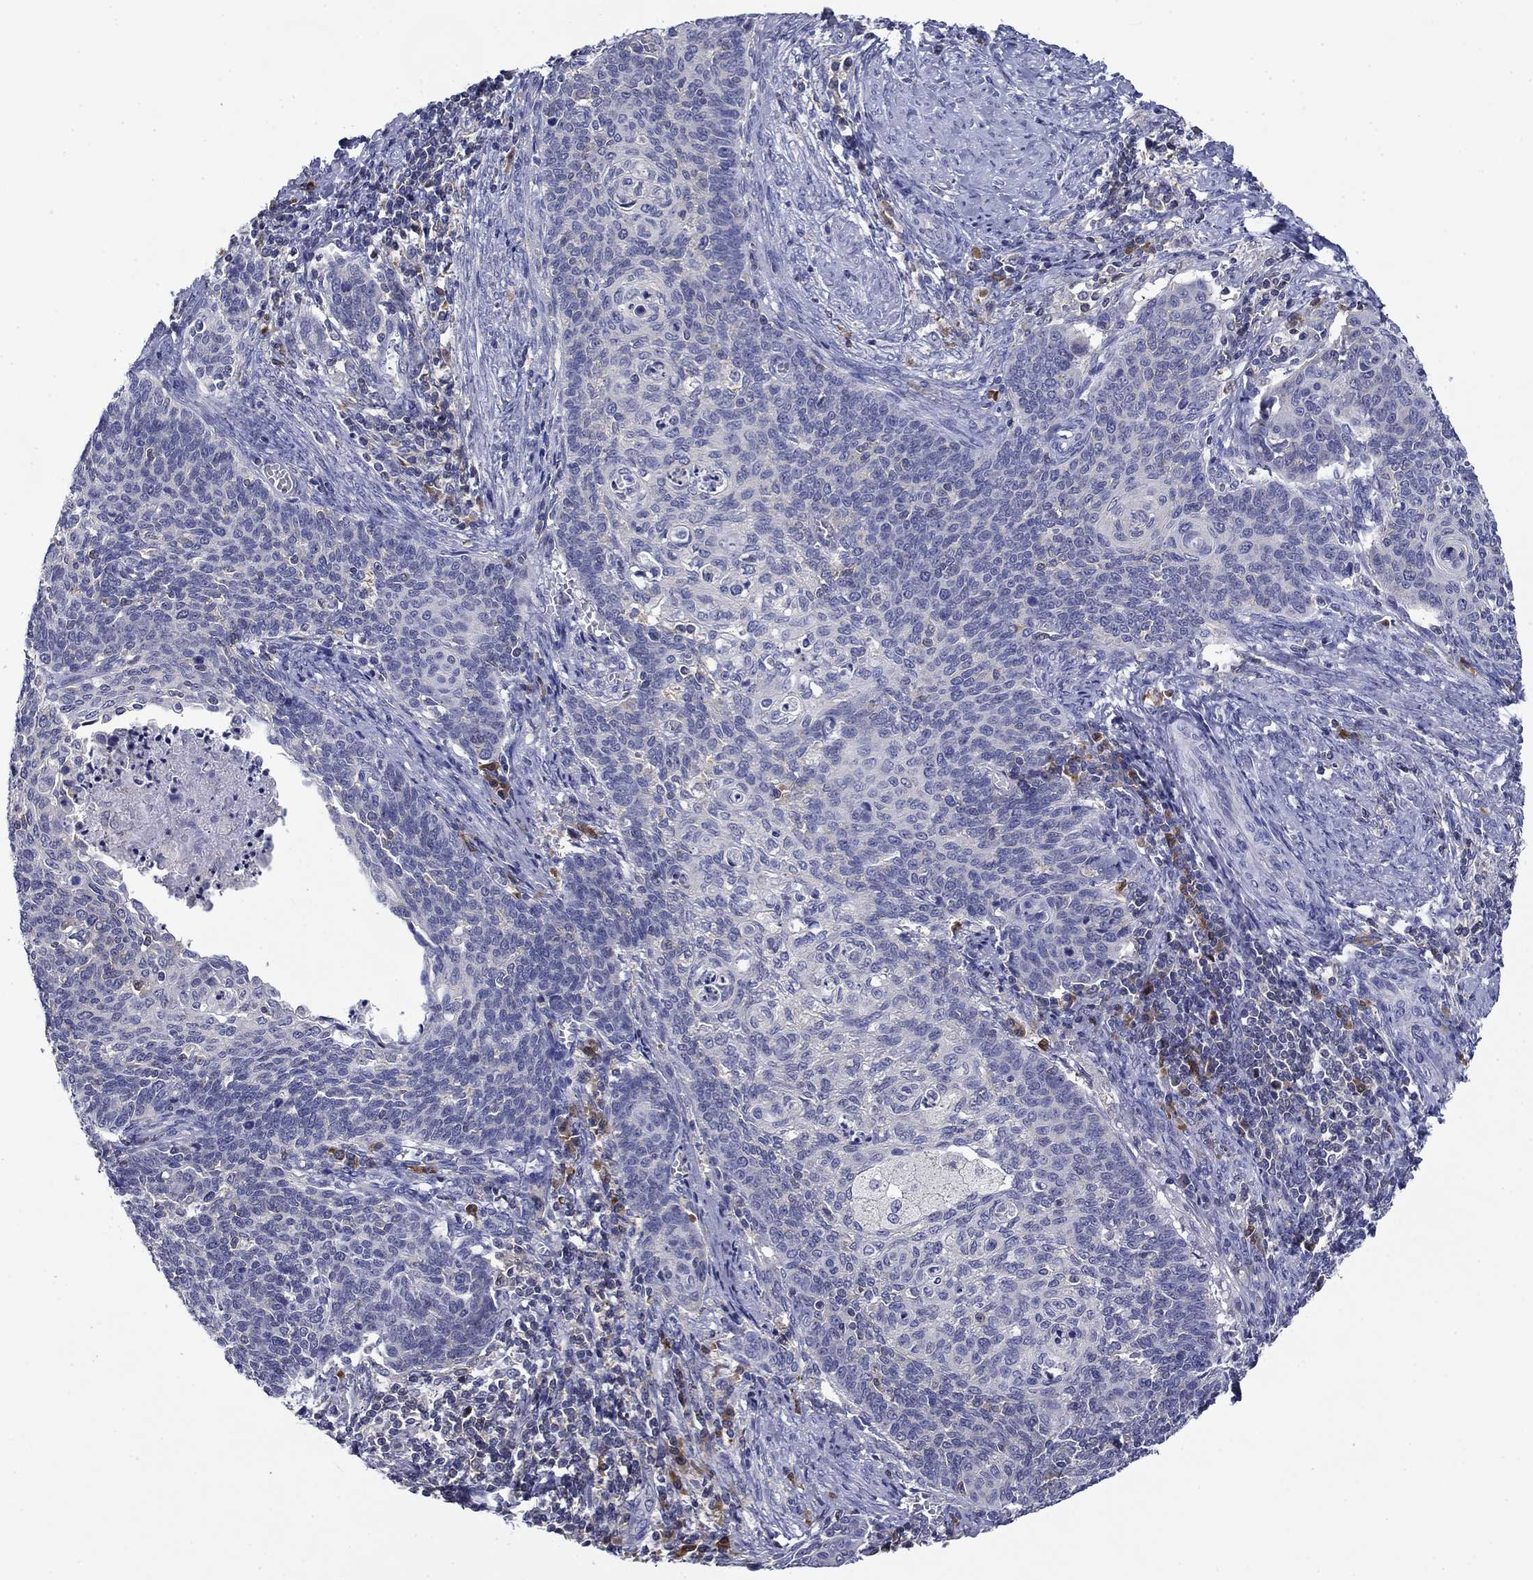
{"staining": {"intensity": "negative", "quantity": "none", "location": "none"}, "tissue": "cervical cancer", "cell_type": "Tumor cells", "image_type": "cancer", "snomed": [{"axis": "morphology", "description": "Normal tissue, NOS"}, {"axis": "morphology", "description": "Squamous cell carcinoma, NOS"}, {"axis": "topography", "description": "Cervix"}], "caption": "Tumor cells show no significant expression in squamous cell carcinoma (cervical).", "gene": "POU2F2", "patient": {"sex": "female", "age": 39}}